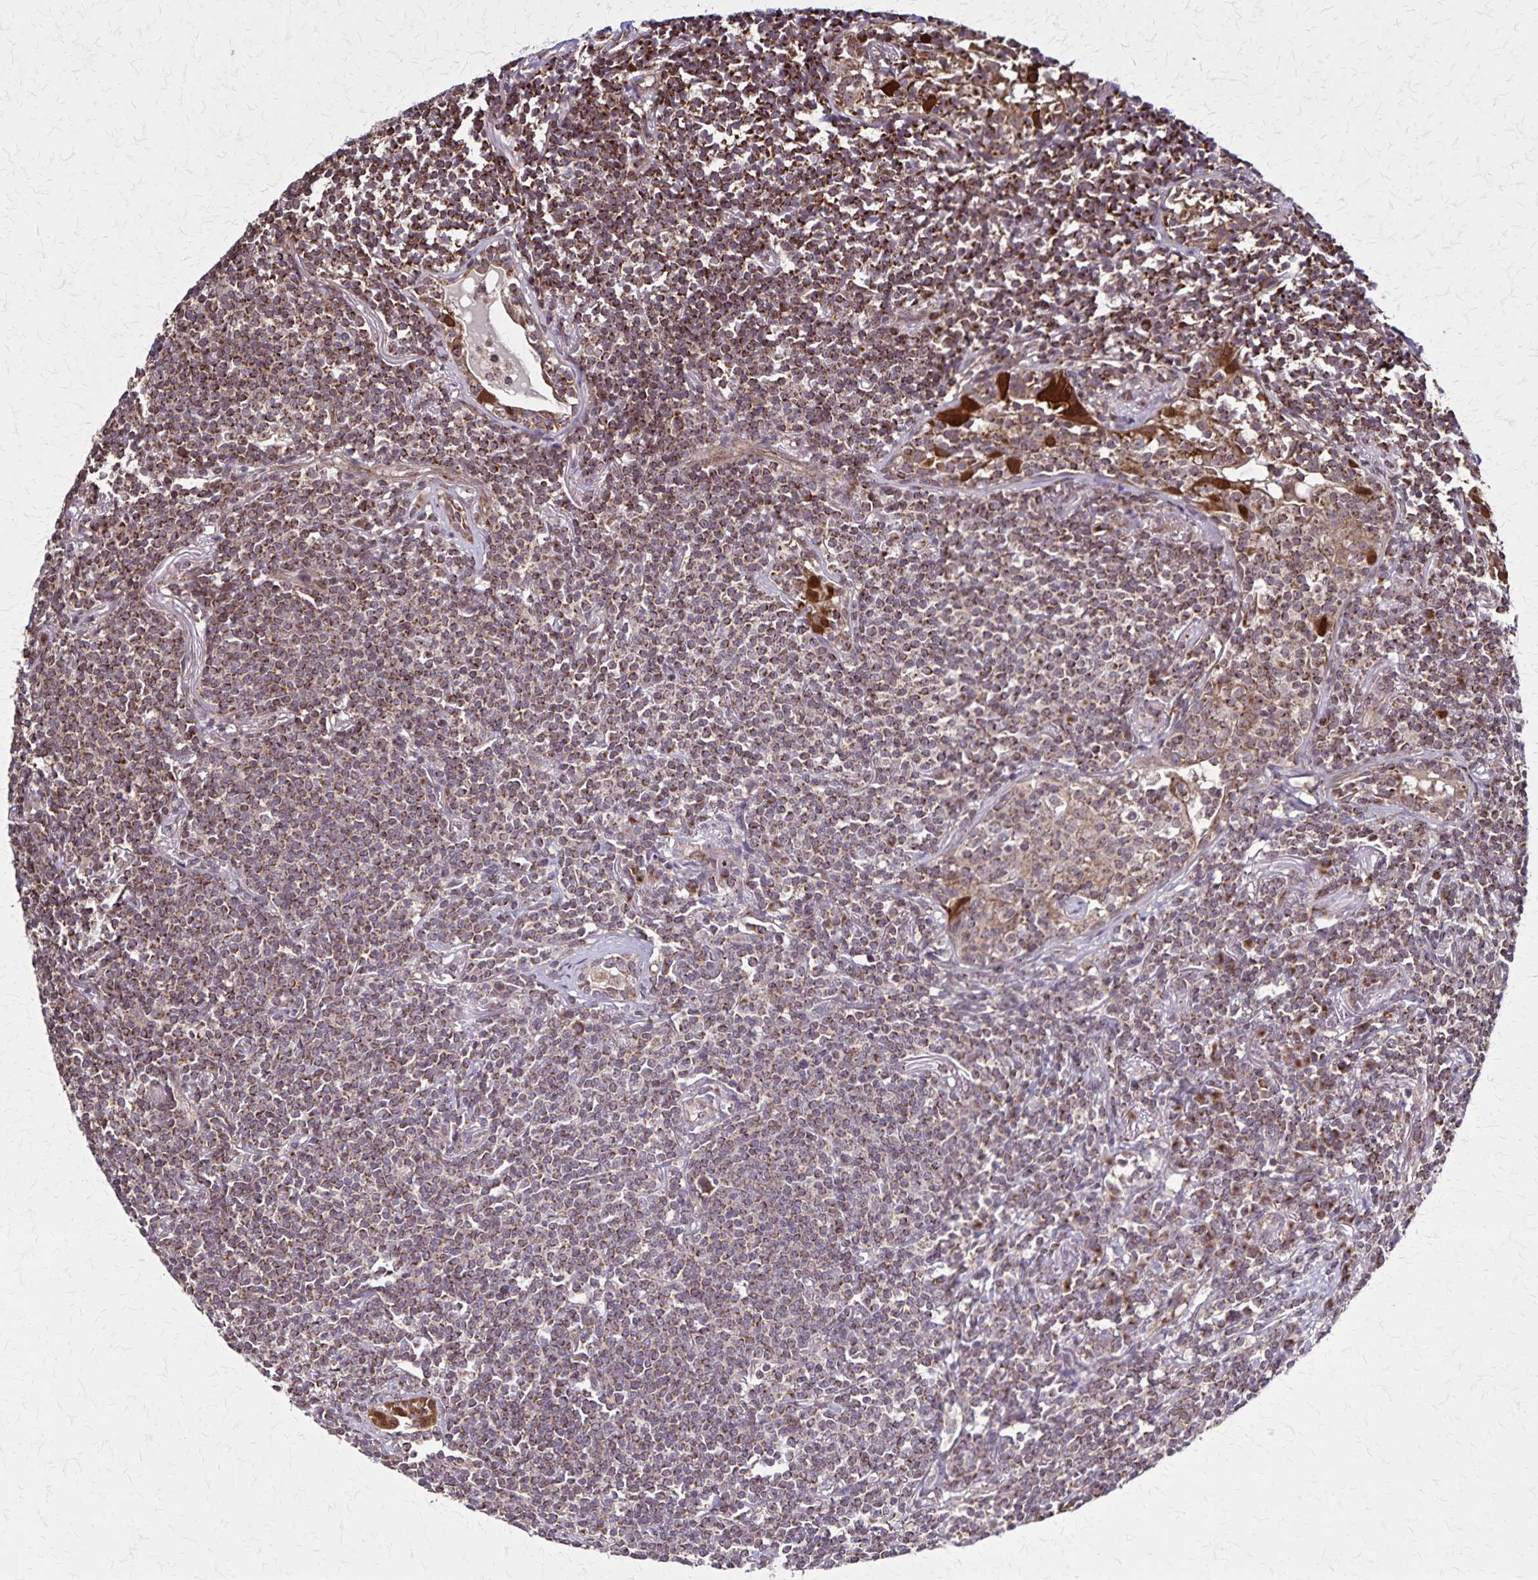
{"staining": {"intensity": "moderate", "quantity": "25%-75%", "location": "cytoplasmic/membranous"}, "tissue": "lymphoma", "cell_type": "Tumor cells", "image_type": "cancer", "snomed": [{"axis": "morphology", "description": "Malignant lymphoma, non-Hodgkin's type, Low grade"}, {"axis": "topography", "description": "Lung"}], "caption": "An image of human lymphoma stained for a protein displays moderate cytoplasmic/membranous brown staining in tumor cells.", "gene": "NFS1", "patient": {"sex": "female", "age": 71}}